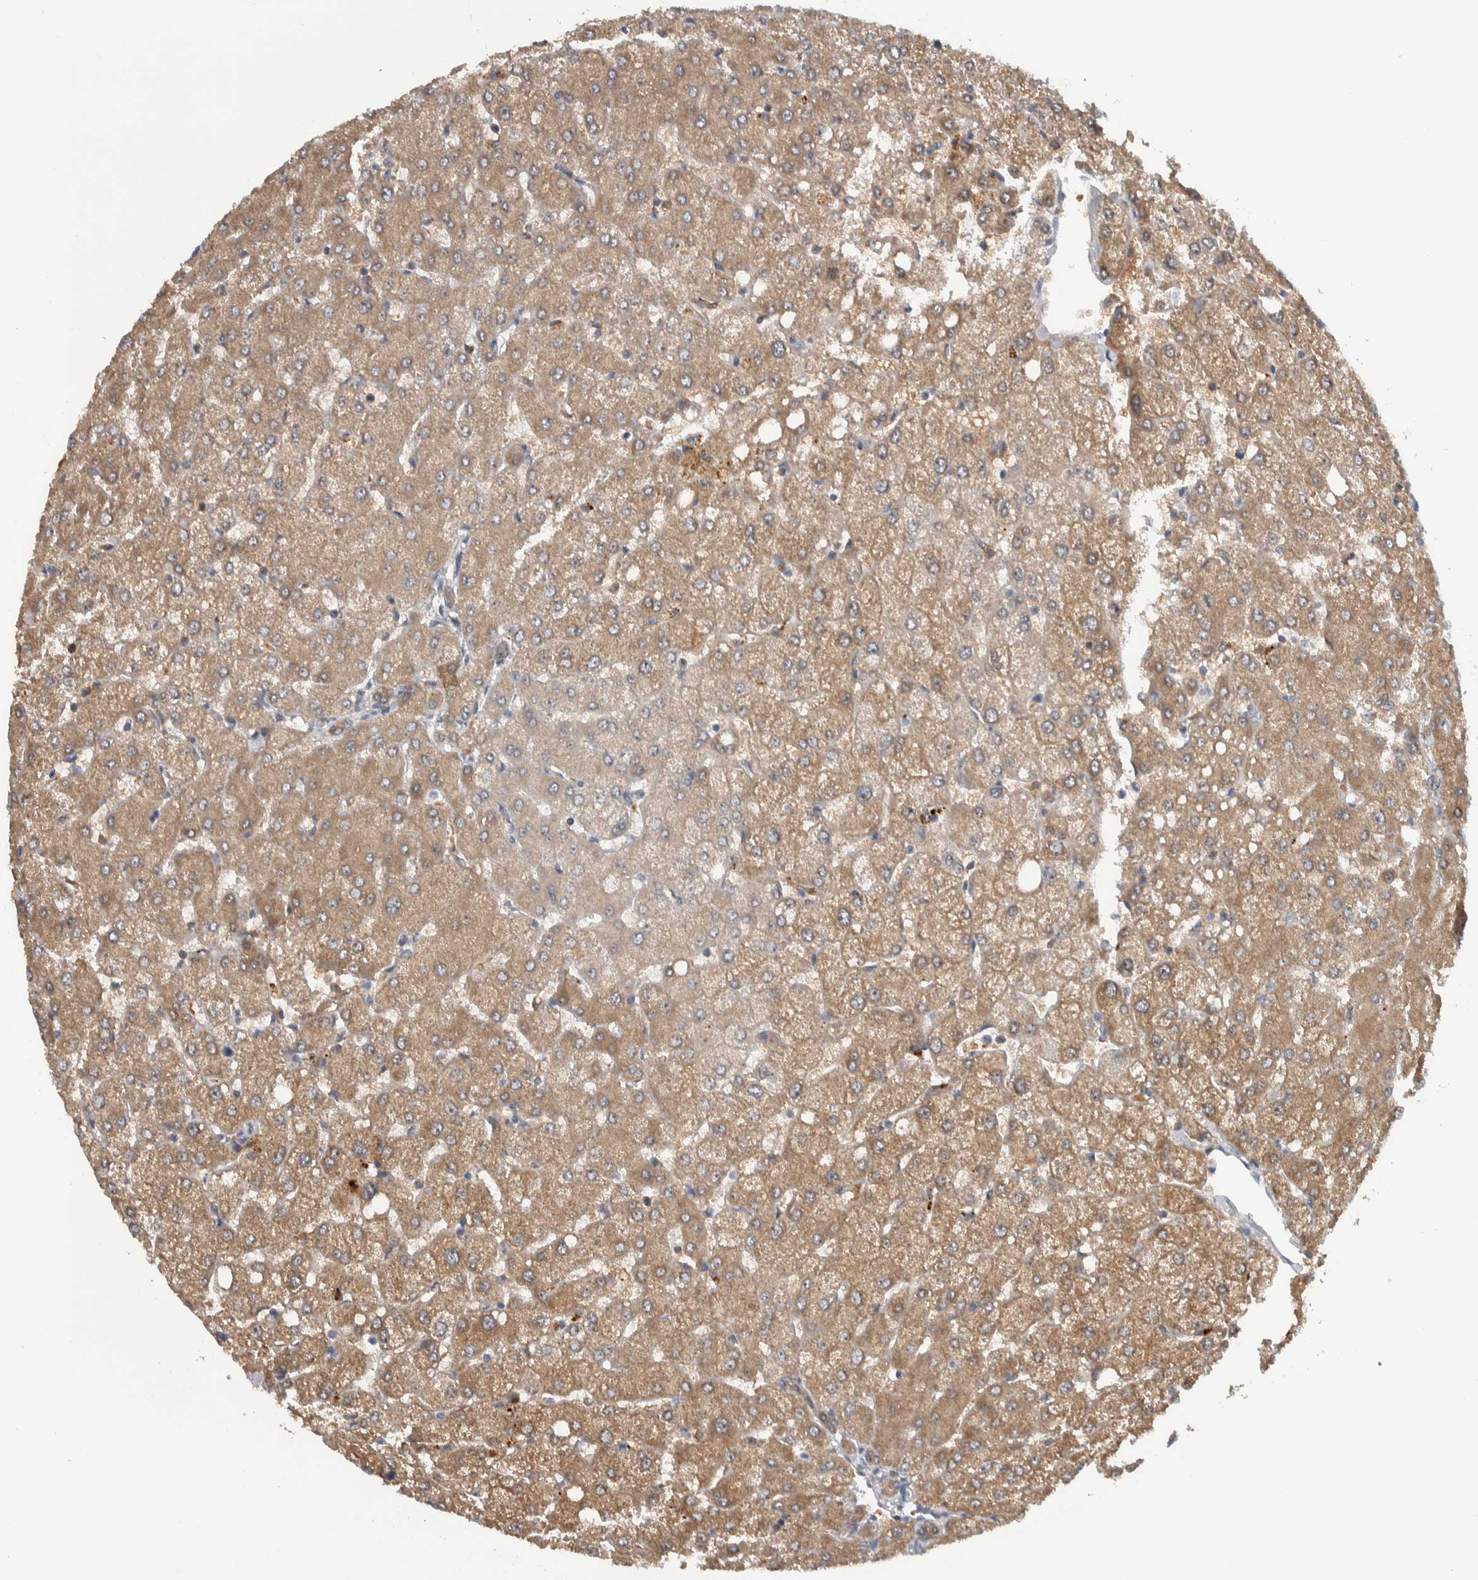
{"staining": {"intensity": "weak", "quantity": ">75%", "location": "cytoplasmic/membranous"}, "tissue": "liver", "cell_type": "Cholangiocytes", "image_type": "normal", "snomed": [{"axis": "morphology", "description": "Normal tissue, NOS"}, {"axis": "topography", "description": "Liver"}], "caption": "DAB immunohistochemical staining of normal human liver reveals weak cytoplasmic/membranous protein expression in about >75% of cholangiocytes.", "gene": "PRRG4", "patient": {"sex": "female", "age": 54}}